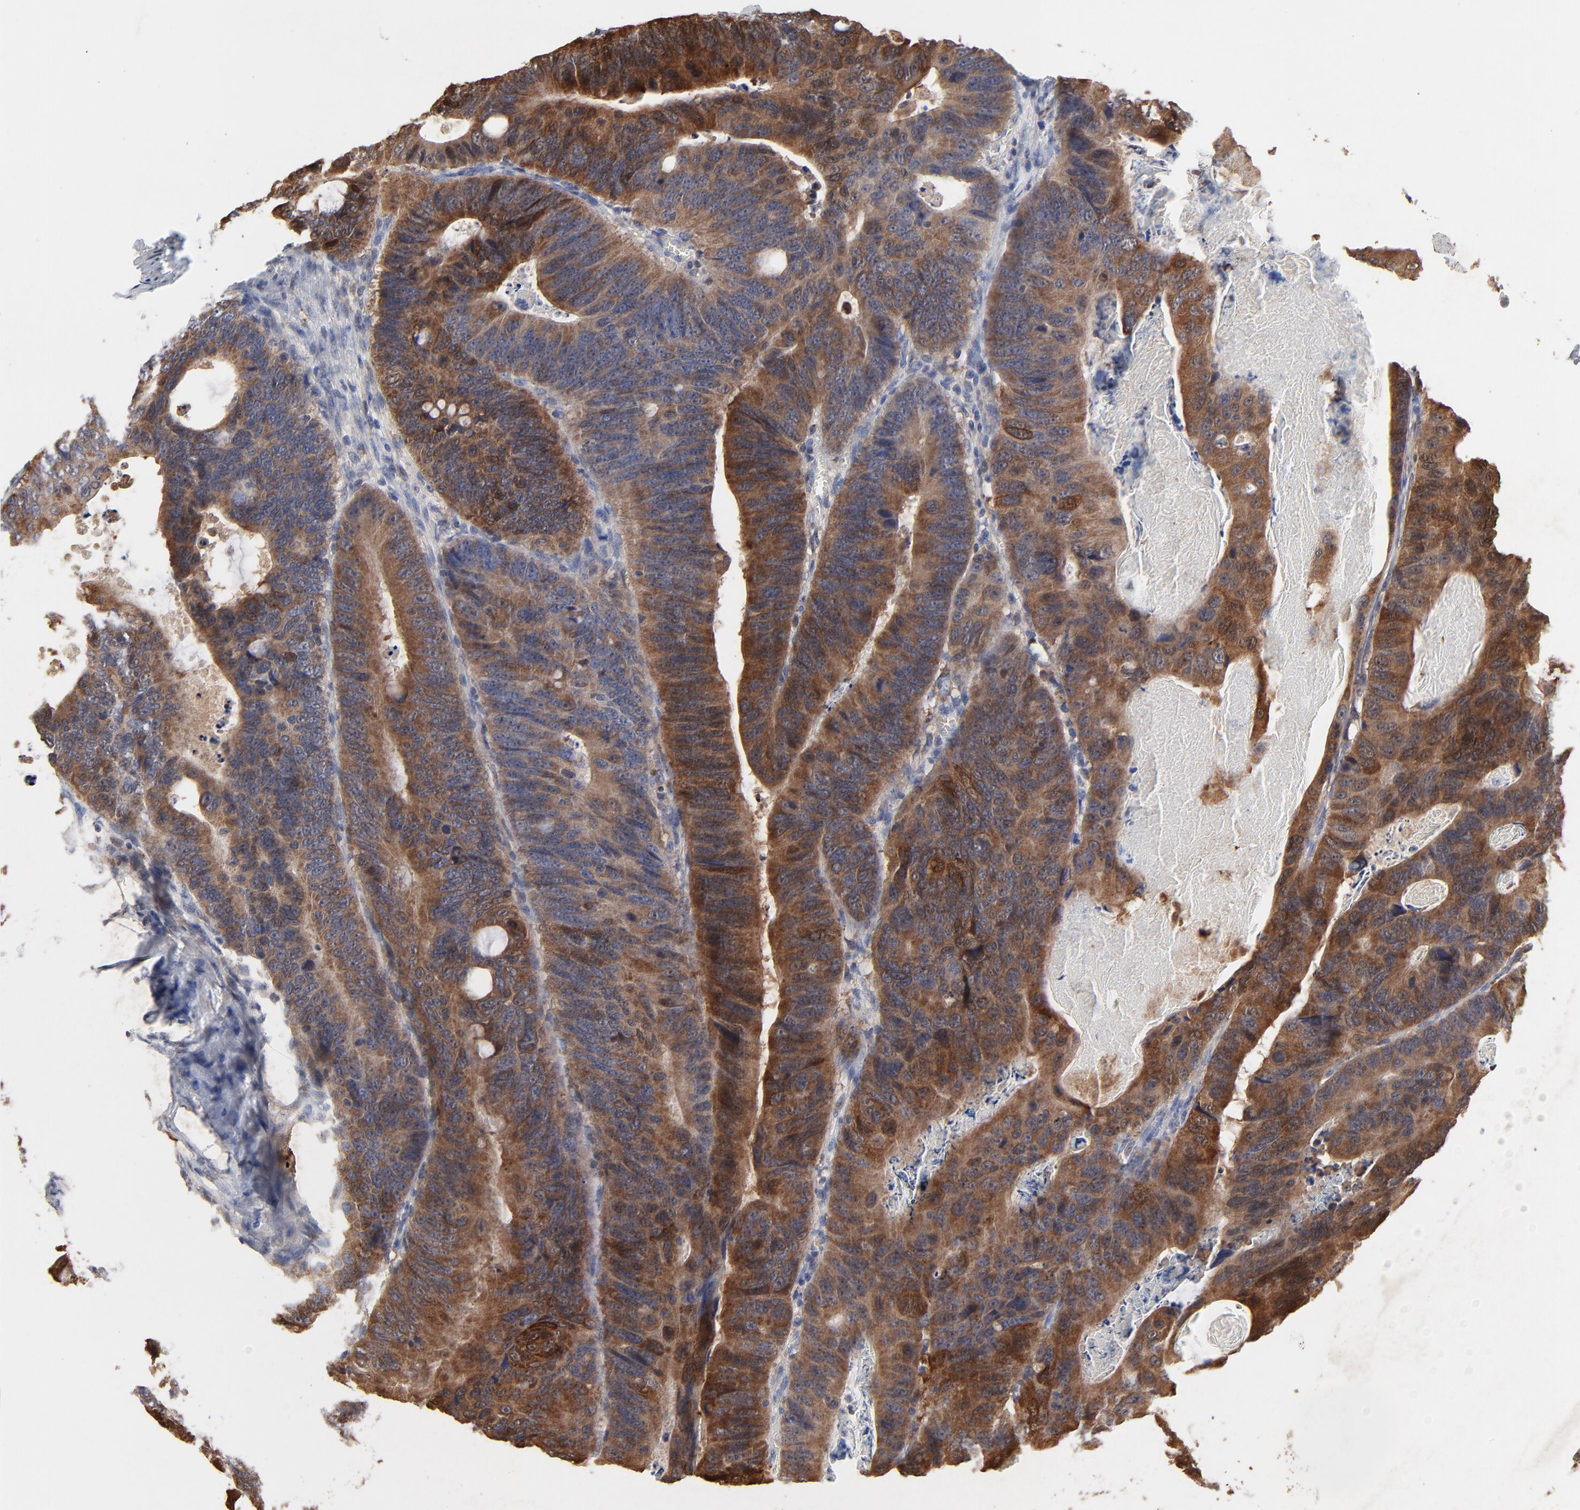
{"staining": {"intensity": "strong", "quantity": ">75%", "location": "cytoplasmic/membranous"}, "tissue": "colorectal cancer", "cell_type": "Tumor cells", "image_type": "cancer", "snomed": [{"axis": "morphology", "description": "Adenocarcinoma, NOS"}, {"axis": "topography", "description": "Colon"}], "caption": "DAB immunohistochemical staining of colorectal adenocarcinoma demonstrates strong cytoplasmic/membranous protein positivity in about >75% of tumor cells.", "gene": "LGALS3", "patient": {"sex": "female", "age": 55}}